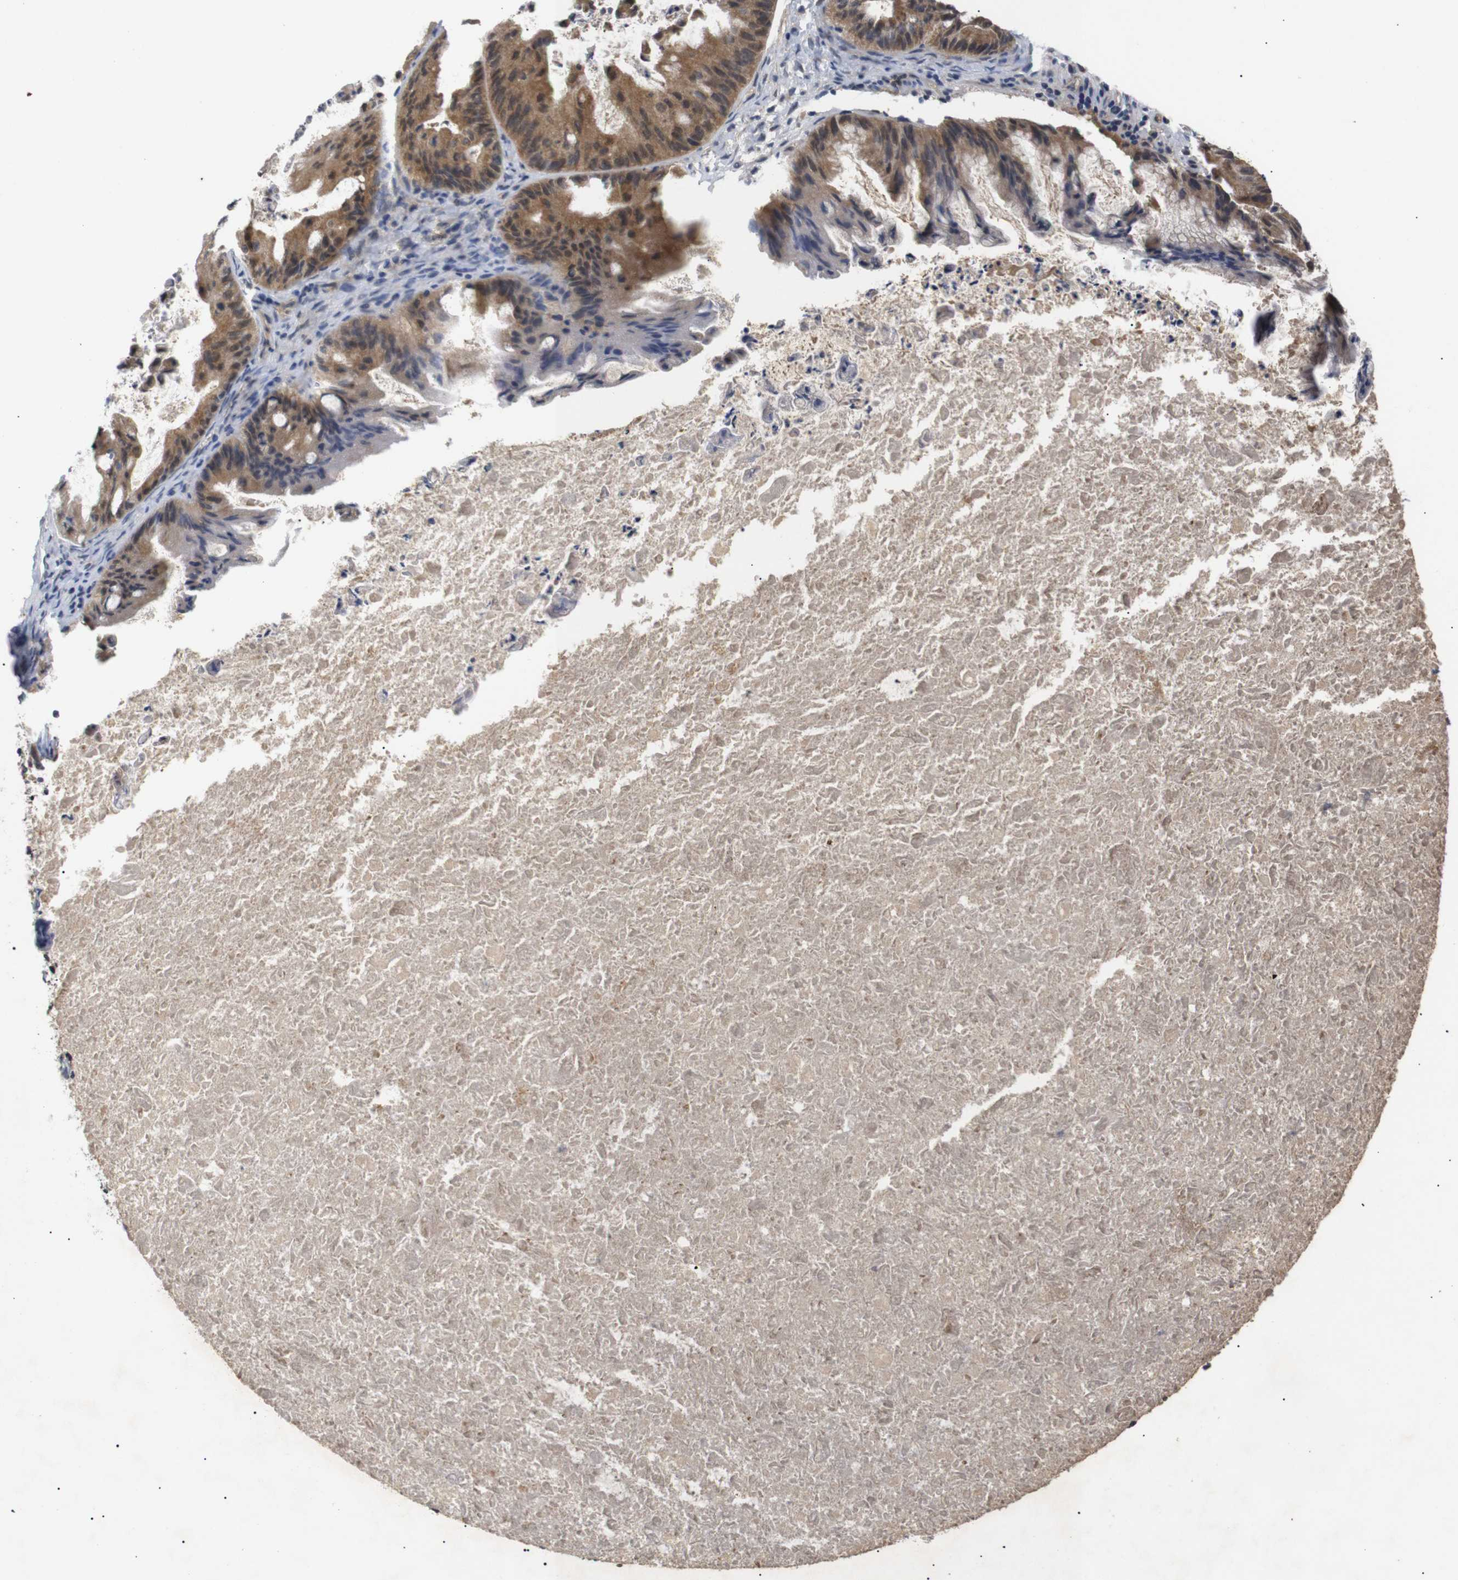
{"staining": {"intensity": "moderate", "quantity": ">75%", "location": "cytoplasmic/membranous"}, "tissue": "ovarian cancer", "cell_type": "Tumor cells", "image_type": "cancer", "snomed": [{"axis": "morphology", "description": "Cystadenocarcinoma, mucinous, NOS"}, {"axis": "topography", "description": "Ovary"}], "caption": "Immunohistochemistry (IHC) micrograph of neoplastic tissue: human ovarian cancer stained using immunohistochemistry (IHC) shows medium levels of moderate protein expression localized specifically in the cytoplasmic/membranous of tumor cells, appearing as a cytoplasmic/membranous brown color.", "gene": "RIPK1", "patient": {"sex": "female", "age": 37}}